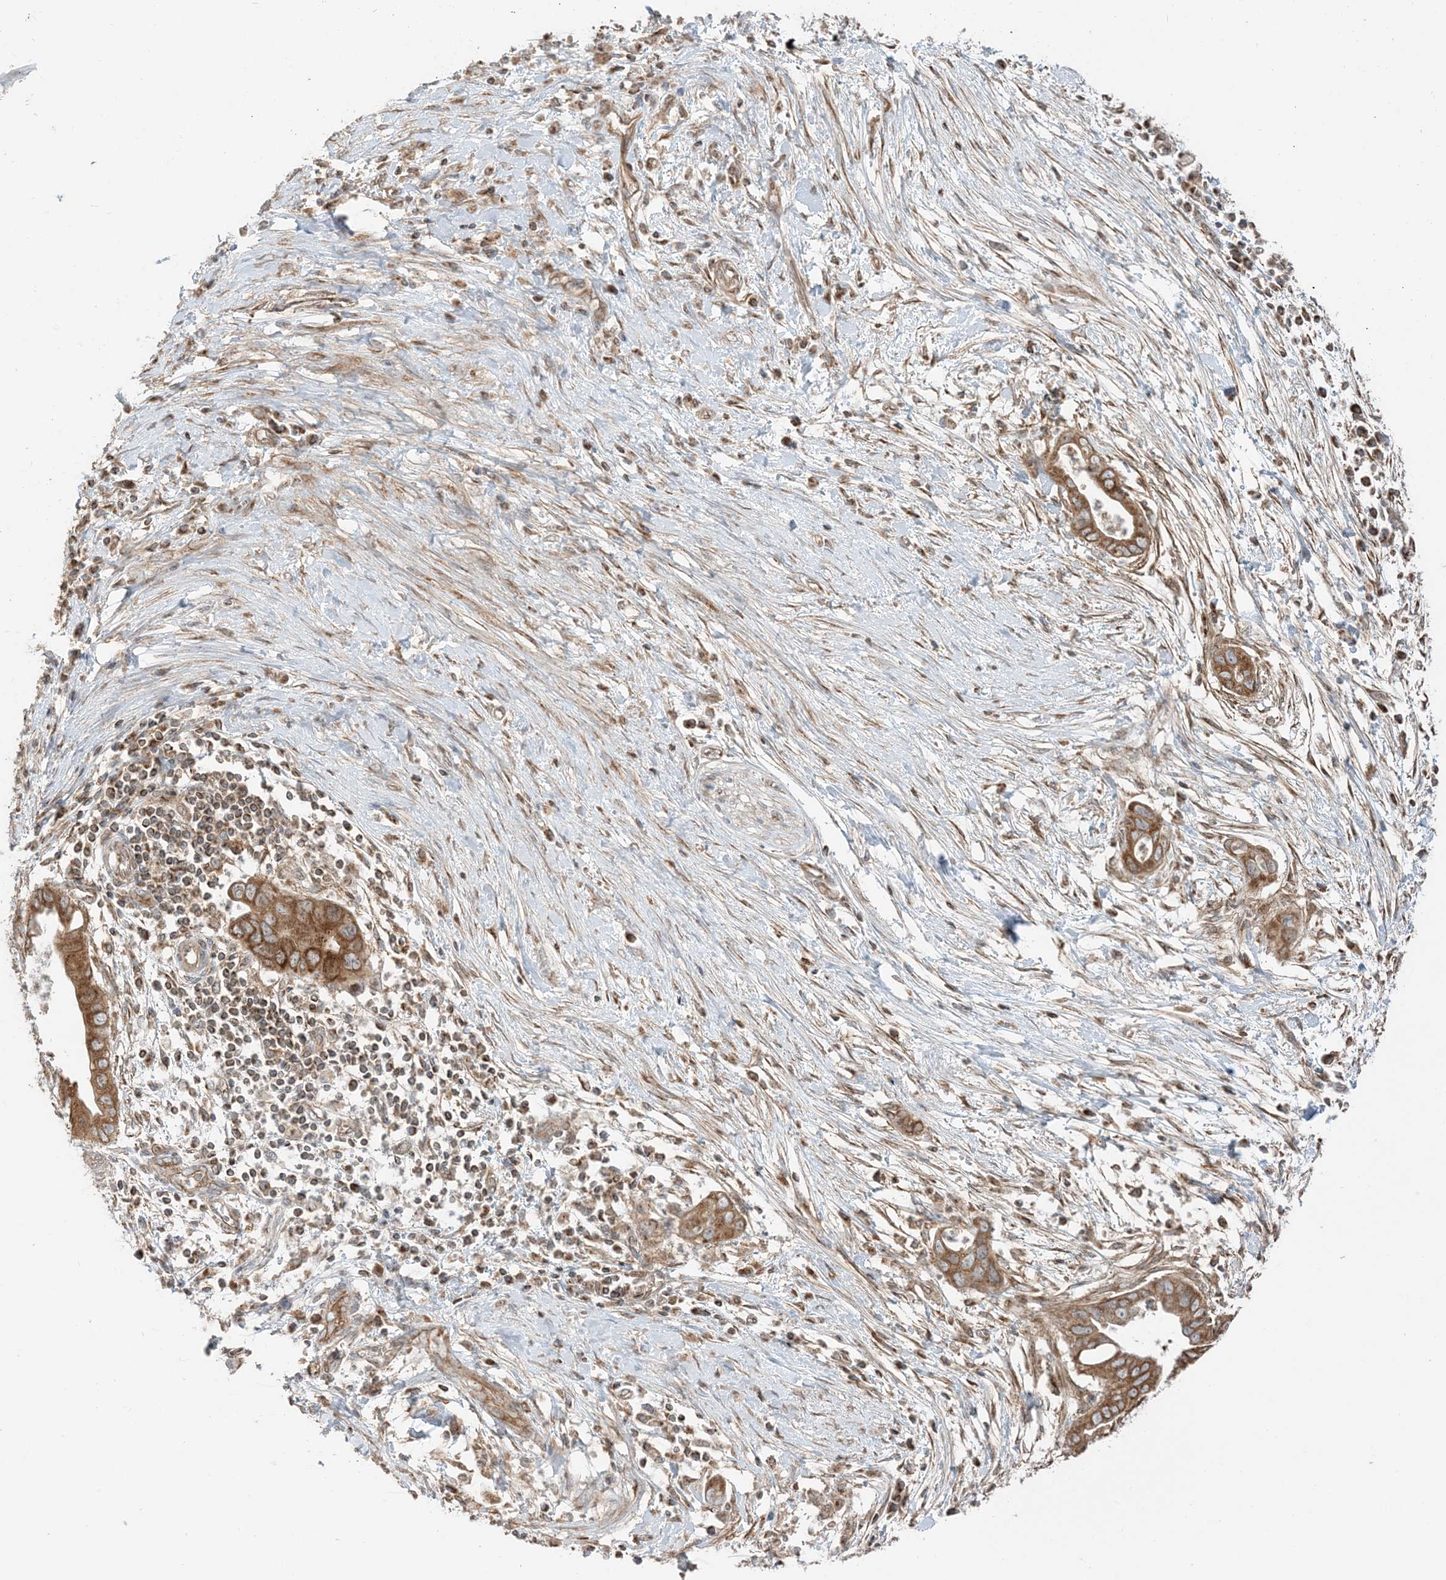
{"staining": {"intensity": "strong", "quantity": ">75%", "location": "cytoplasmic/membranous"}, "tissue": "pancreatic cancer", "cell_type": "Tumor cells", "image_type": "cancer", "snomed": [{"axis": "morphology", "description": "Adenocarcinoma, NOS"}, {"axis": "topography", "description": "Pancreas"}], "caption": "Strong cytoplasmic/membranous positivity is appreciated in approximately >75% of tumor cells in adenocarcinoma (pancreatic). (DAB IHC with brightfield microscopy, high magnification).", "gene": "N4BP3", "patient": {"sex": "male", "age": 75}}